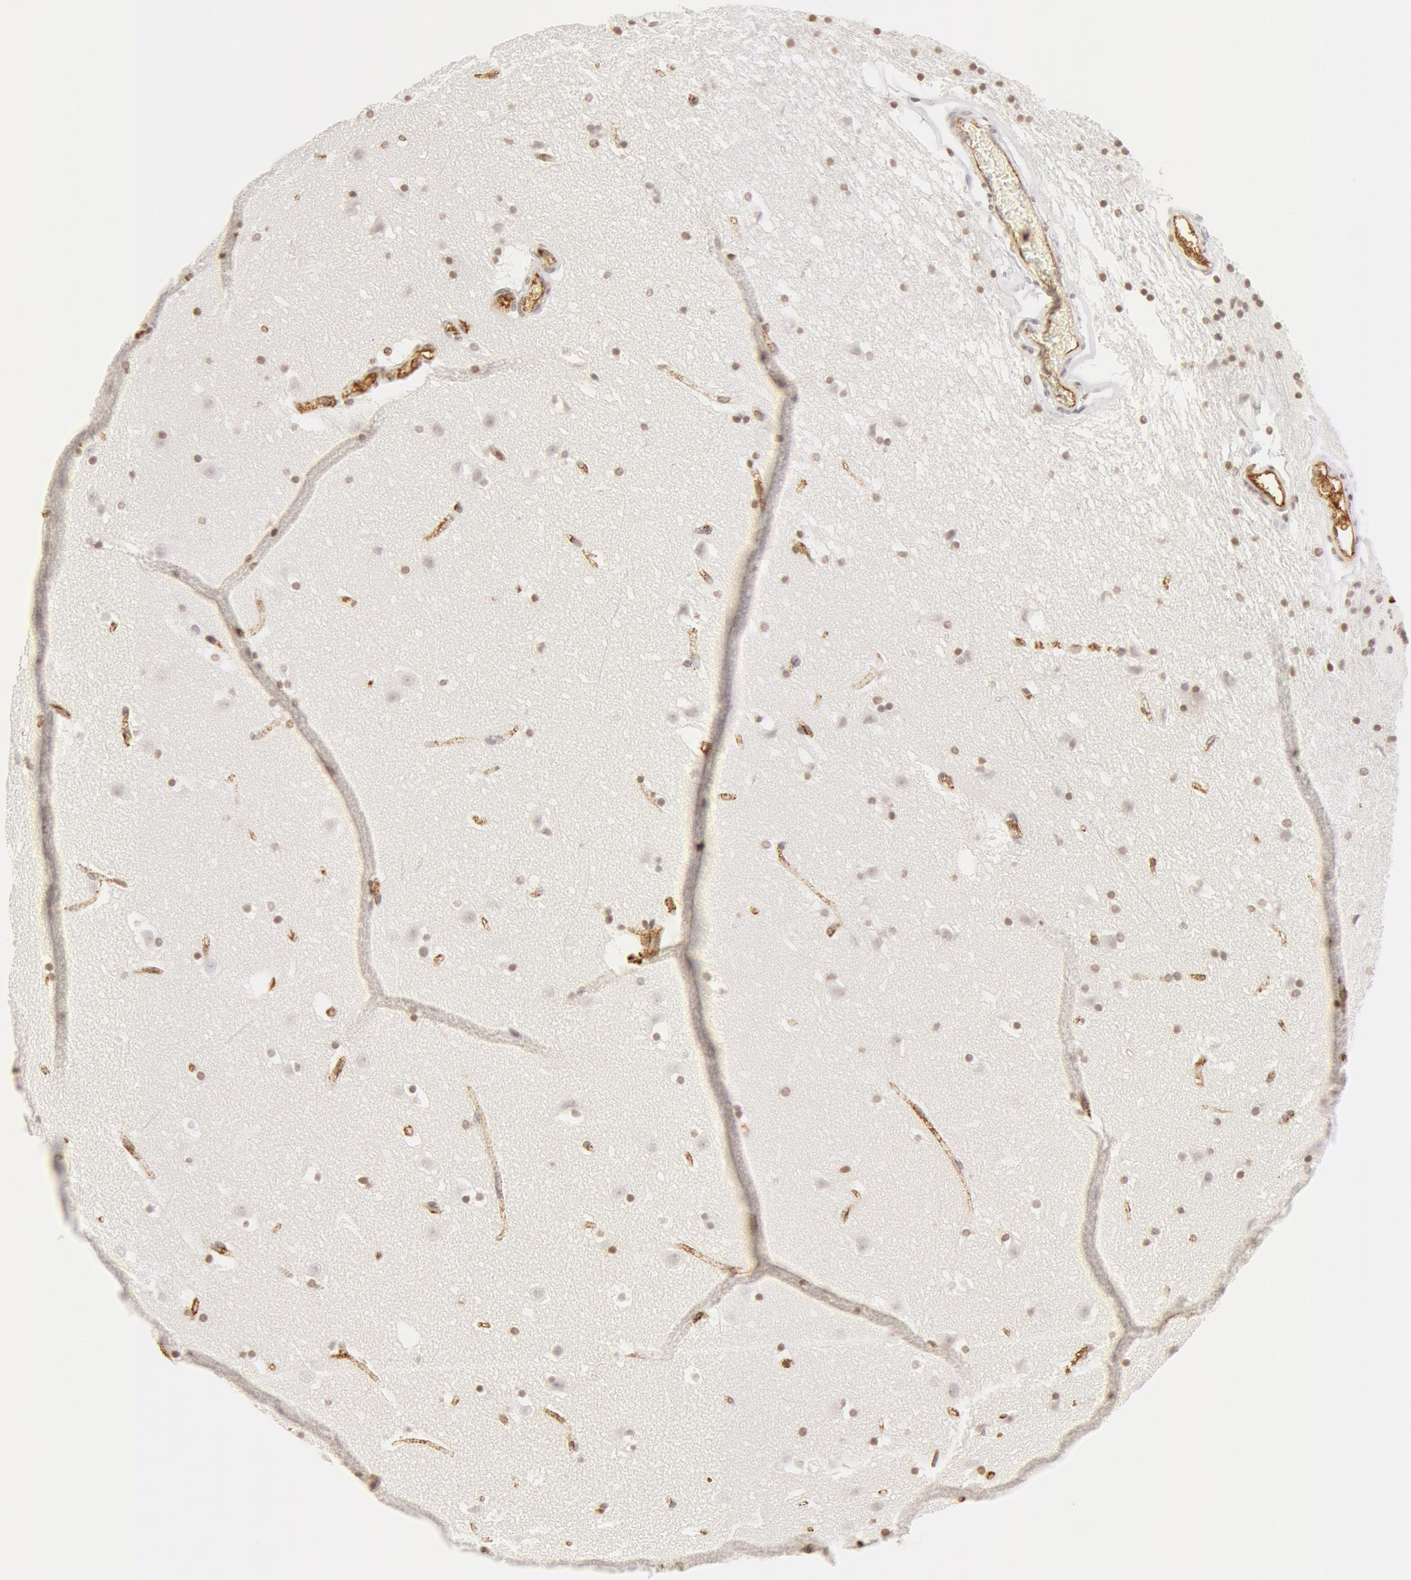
{"staining": {"intensity": "weak", "quantity": "<25%", "location": "nuclear"}, "tissue": "caudate", "cell_type": "Glial cells", "image_type": "normal", "snomed": [{"axis": "morphology", "description": "Normal tissue, NOS"}, {"axis": "topography", "description": "Lateral ventricle wall"}], "caption": "High magnification brightfield microscopy of normal caudate stained with DAB (3,3'-diaminobenzidine) (brown) and counterstained with hematoxylin (blue): glial cells show no significant expression.", "gene": "VWF", "patient": {"sex": "male", "age": 45}}